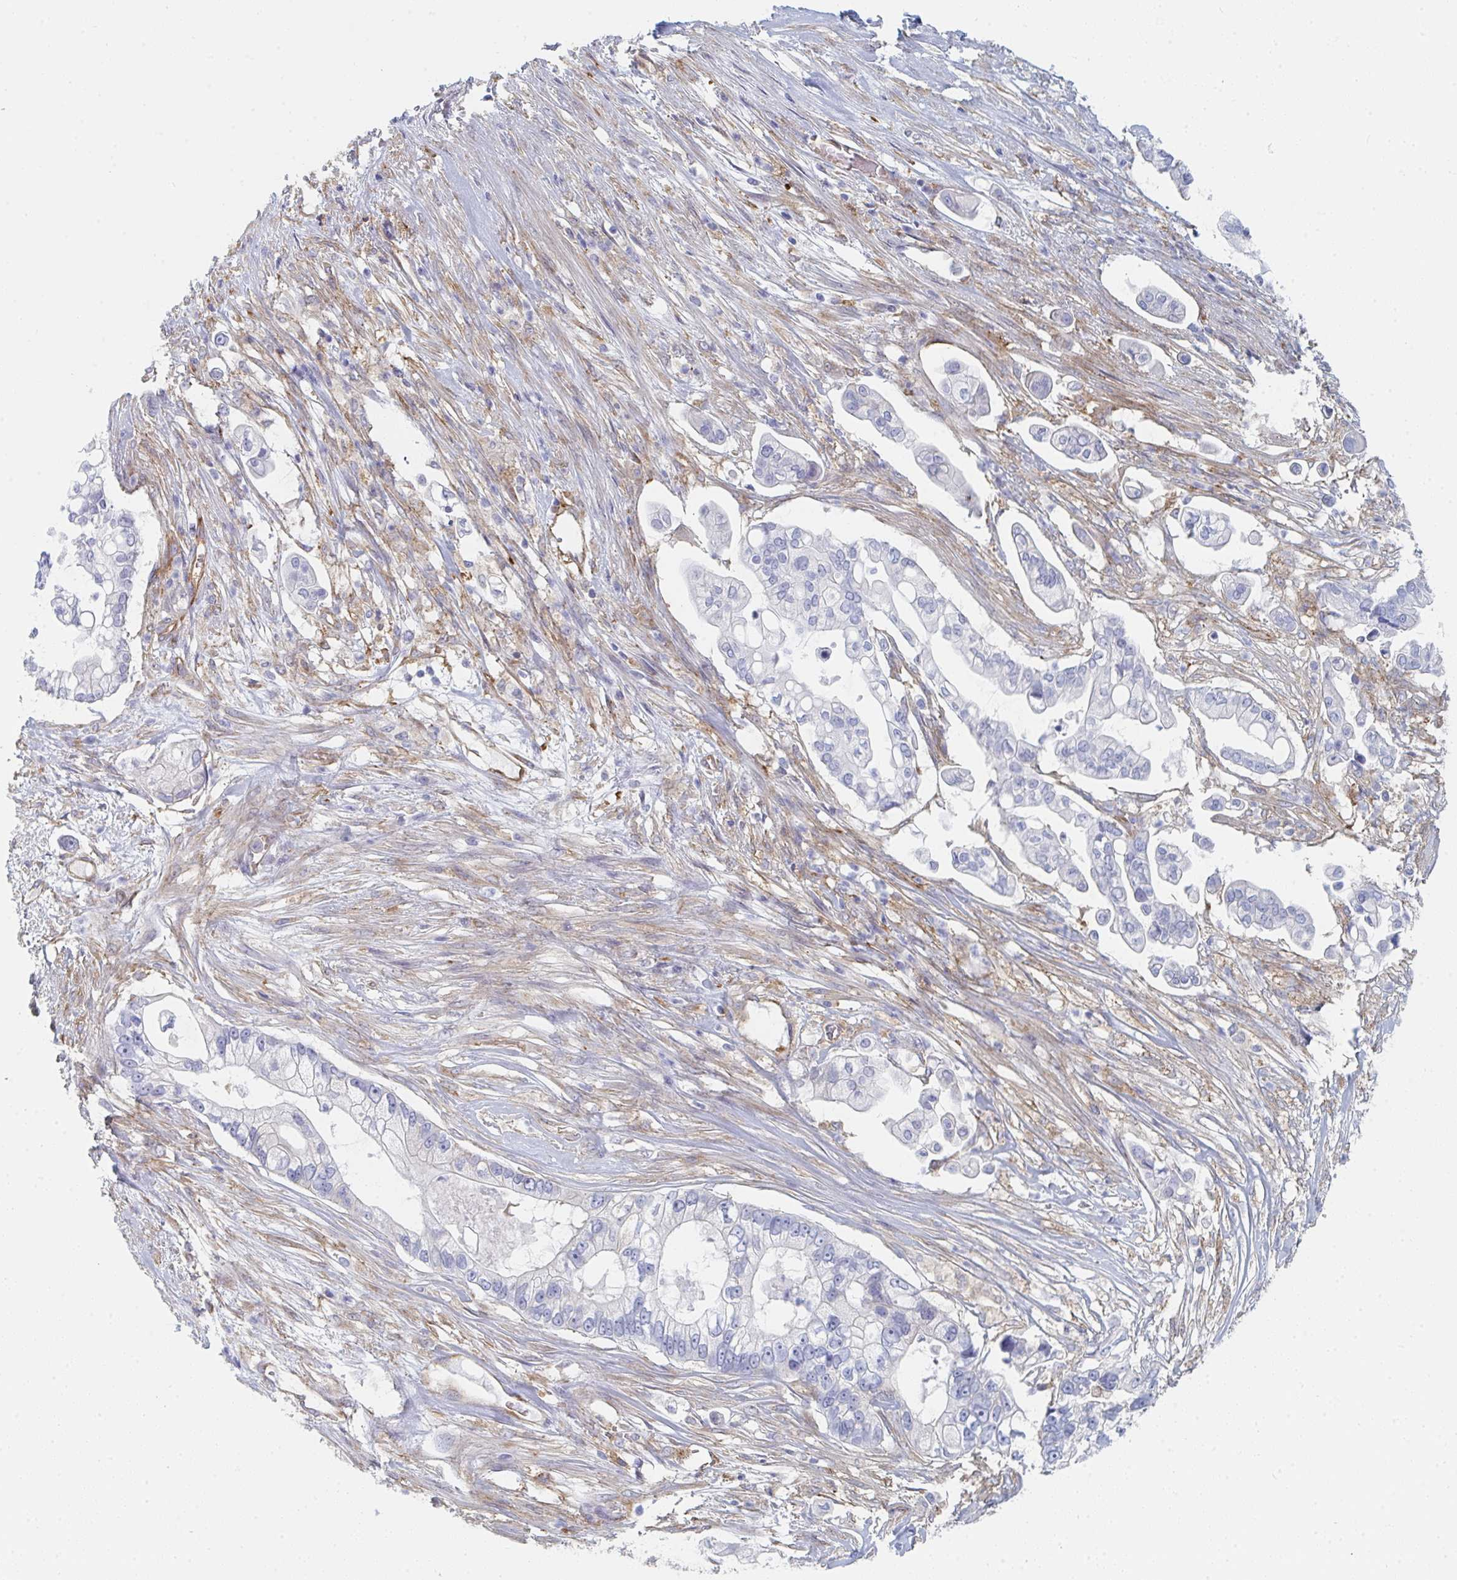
{"staining": {"intensity": "negative", "quantity": "none", "location": "none"}, "tissue": "pancreatic cancer", "cell_type": "Tumor cells", "image_type": "cancer", "snomed": [{"axis": "morphology", "description": "Adenocarcinoma, NOS"}, {"axis": "topography", "description": "Pancreas"}], "caption": "This is an immunohistochemistry micrograph of human pancreatic cancer (adenocarcinoma). There is no staining in tumor cells.", "gene": "DAB2", "patient": {"sex": "female", "age": 69}}